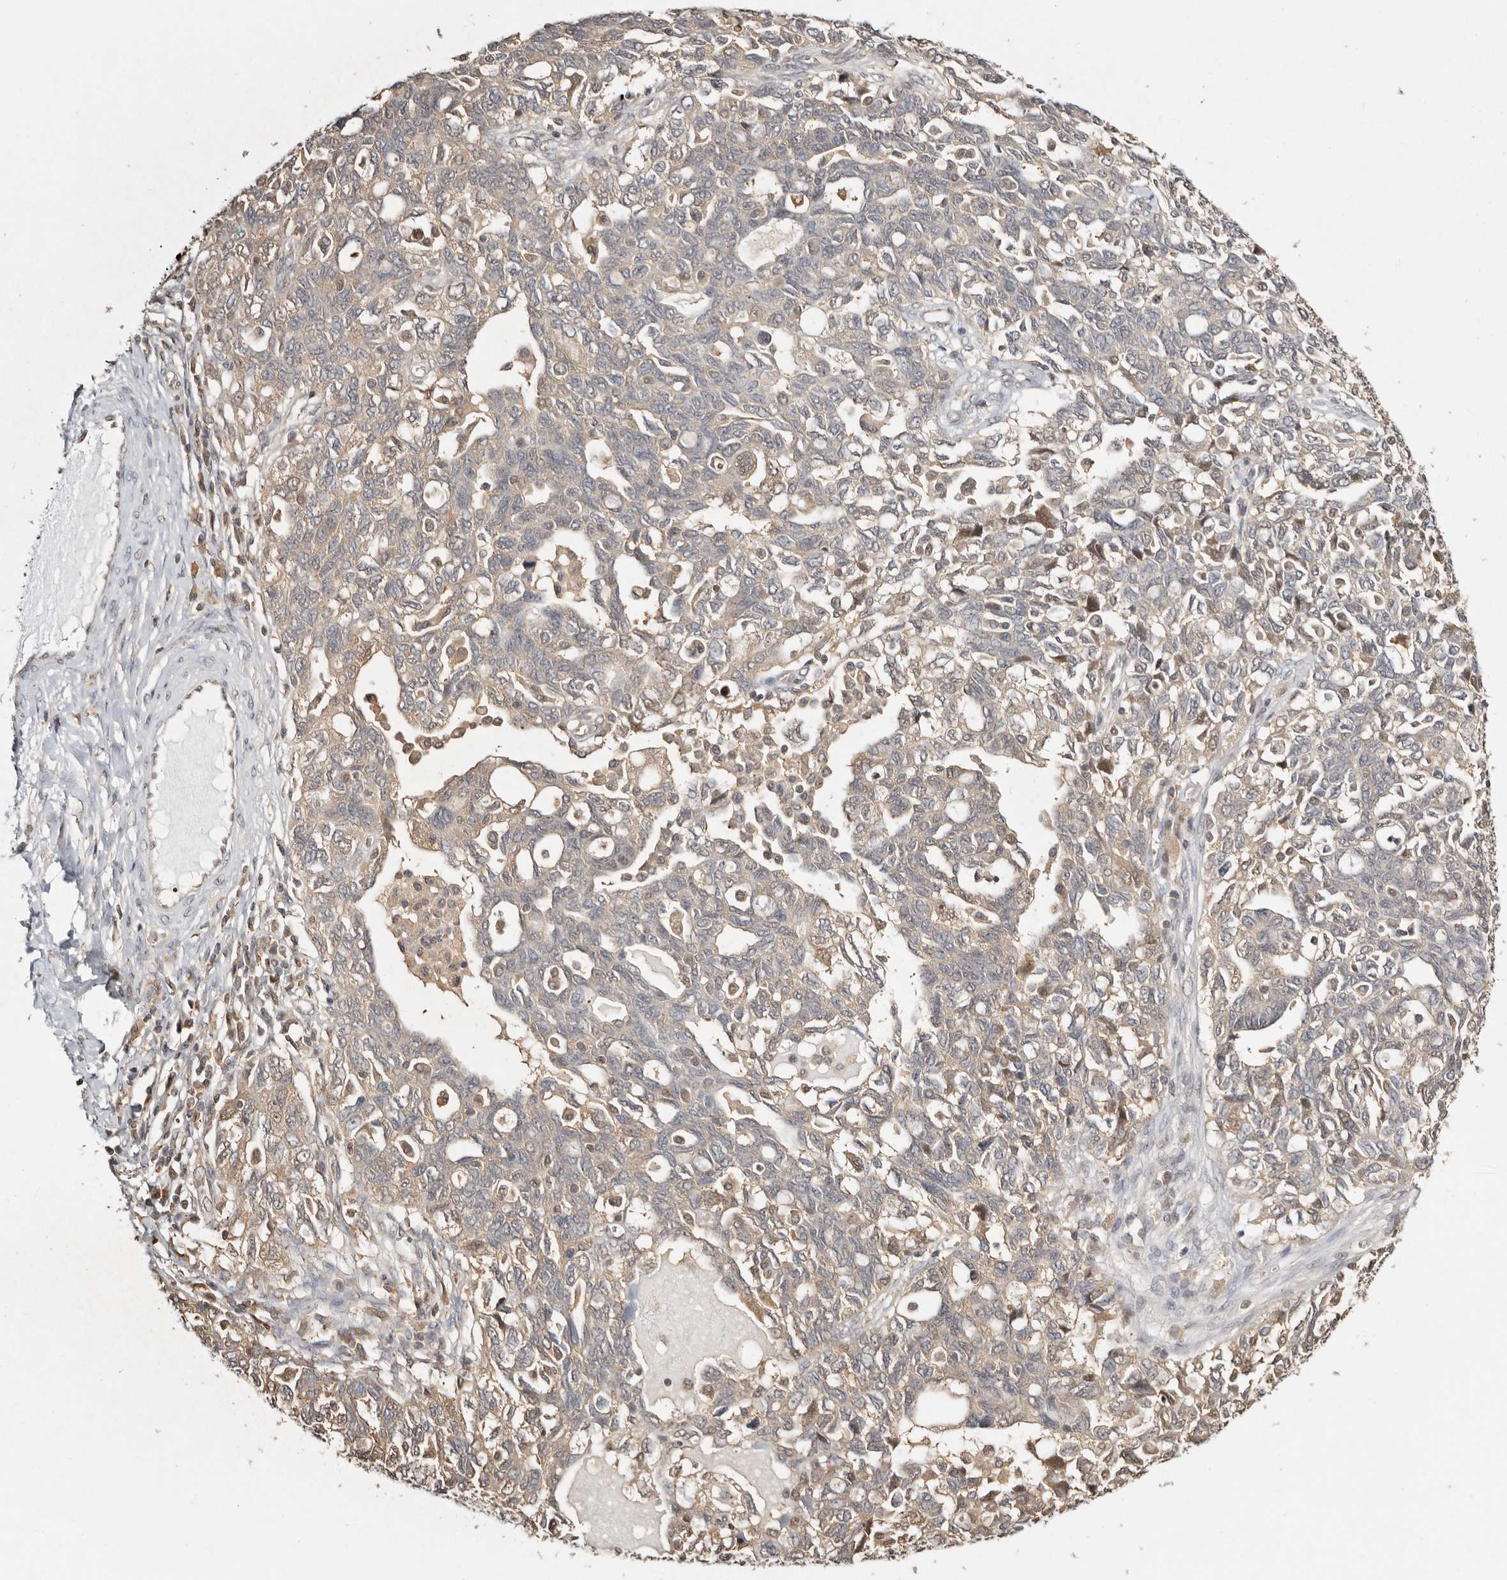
{"staining": {"intensity": "weak", "quantity": "<25%", "location": "cytoplasmic/membranous,nuclear"}, "tissue": "ovarian cancer", "cell_type": "Tumor cells", "image_type": "cancer", "snomed": [{"axis": "morphology", "description": "Carcinoma, NOS"}, {"axis": "morphology", "description": "Cystadenocarcinoma, serous, NOS"}, {"axis": "topography", "description": "Ovary"}], "caption": "Human carcinoma (ovarian) stained for a protein using IHC reveals no staining in tumor cells.", "gene": "PSMA5", "patient": {"sex": "female", "age": 69}}